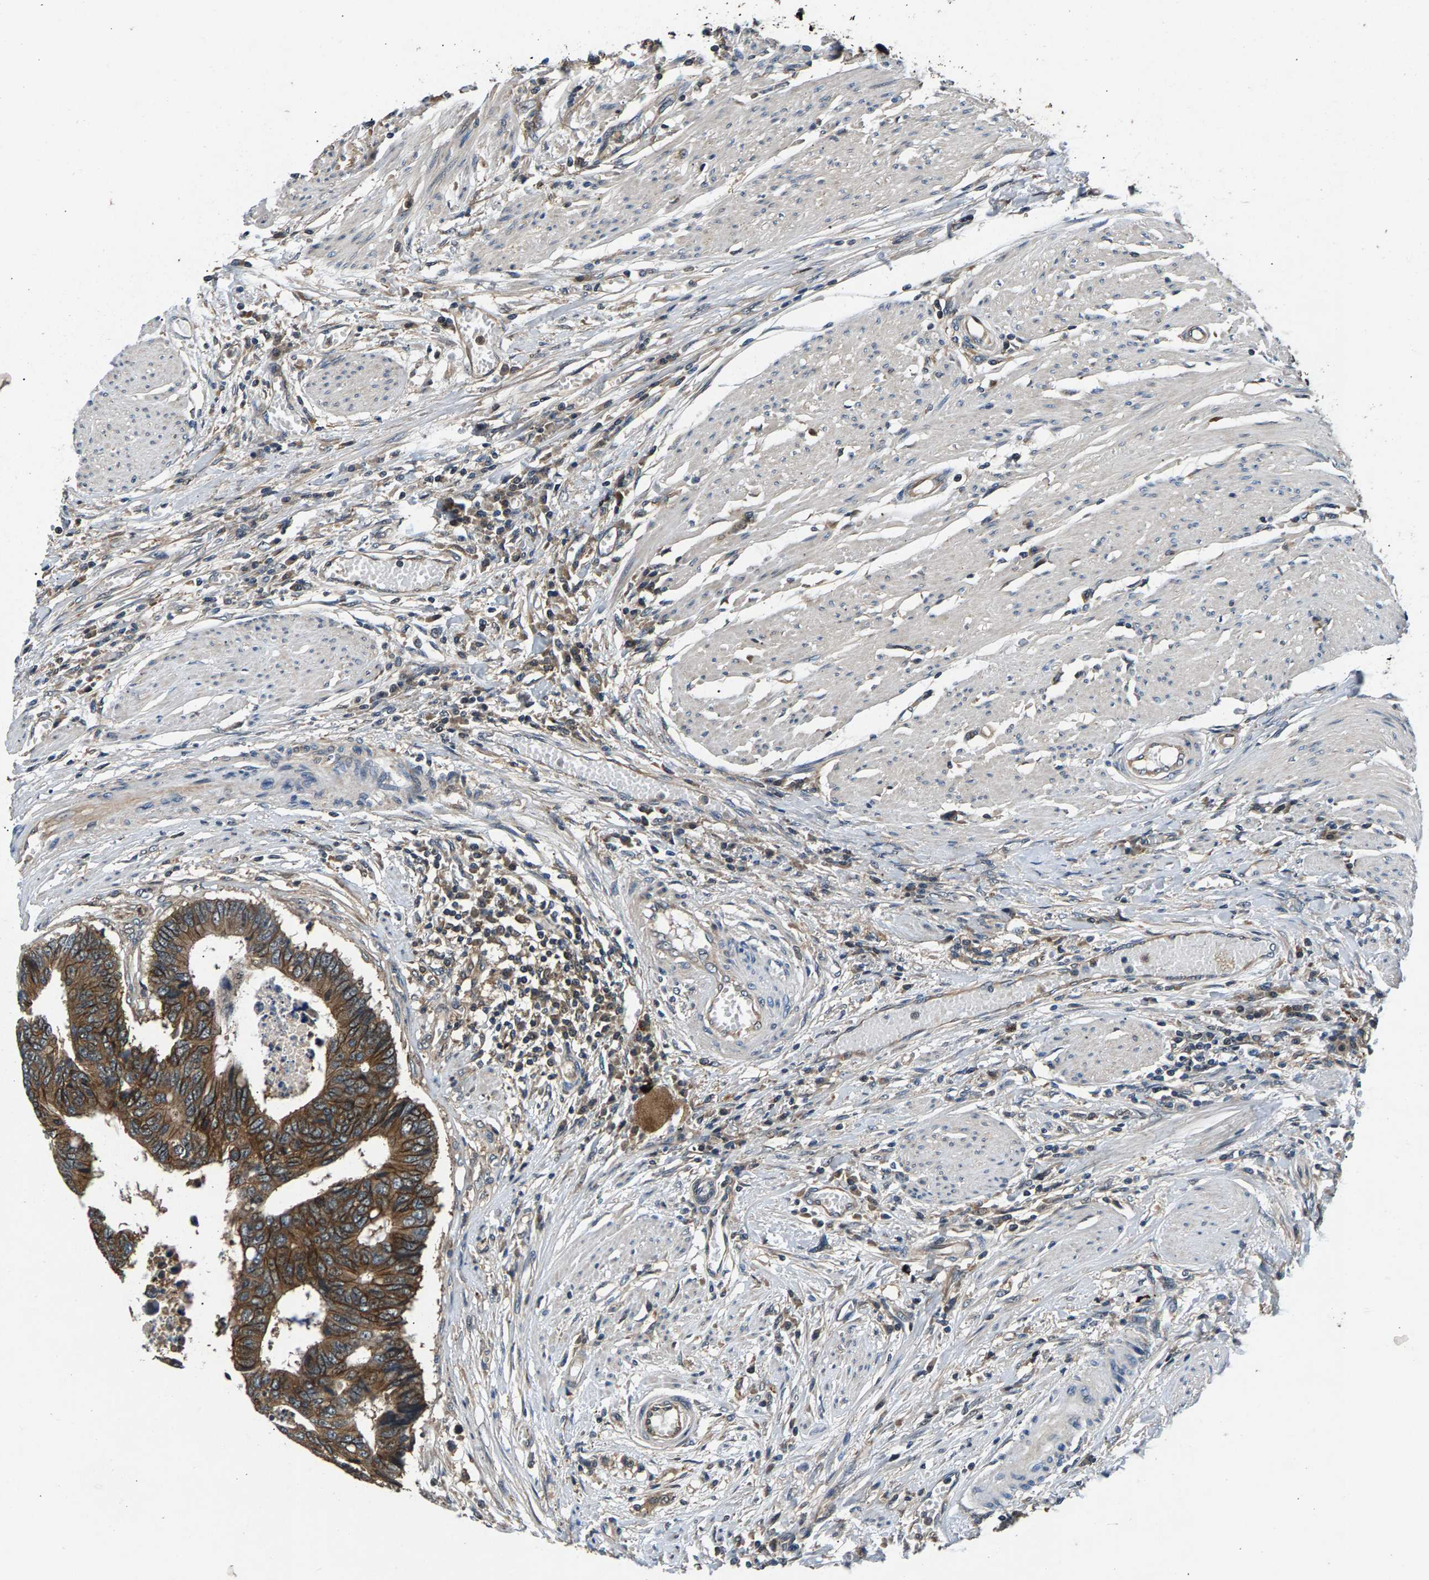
{"staining": {"intensity": "moderate", "quantity": ">75%", "location": "cytoplasmic/membranous"}, "tissue": "colorectal cancer", "cell_type": "Tumor cells", "image_type": "cancer", "snomed": [{"axis": "morphology", "description": "Adenocarcinoma, NOS"}, {"axis": "topography", "description": "Rectum"}], "caption": "Colorectal cancer (adenocarcinoma) tissue shows moderate cytoplasmic/membranous staining in about >75% of tumor cells", "gene": "FAM78A", "patient": {"sex": "male", "age": 84}}